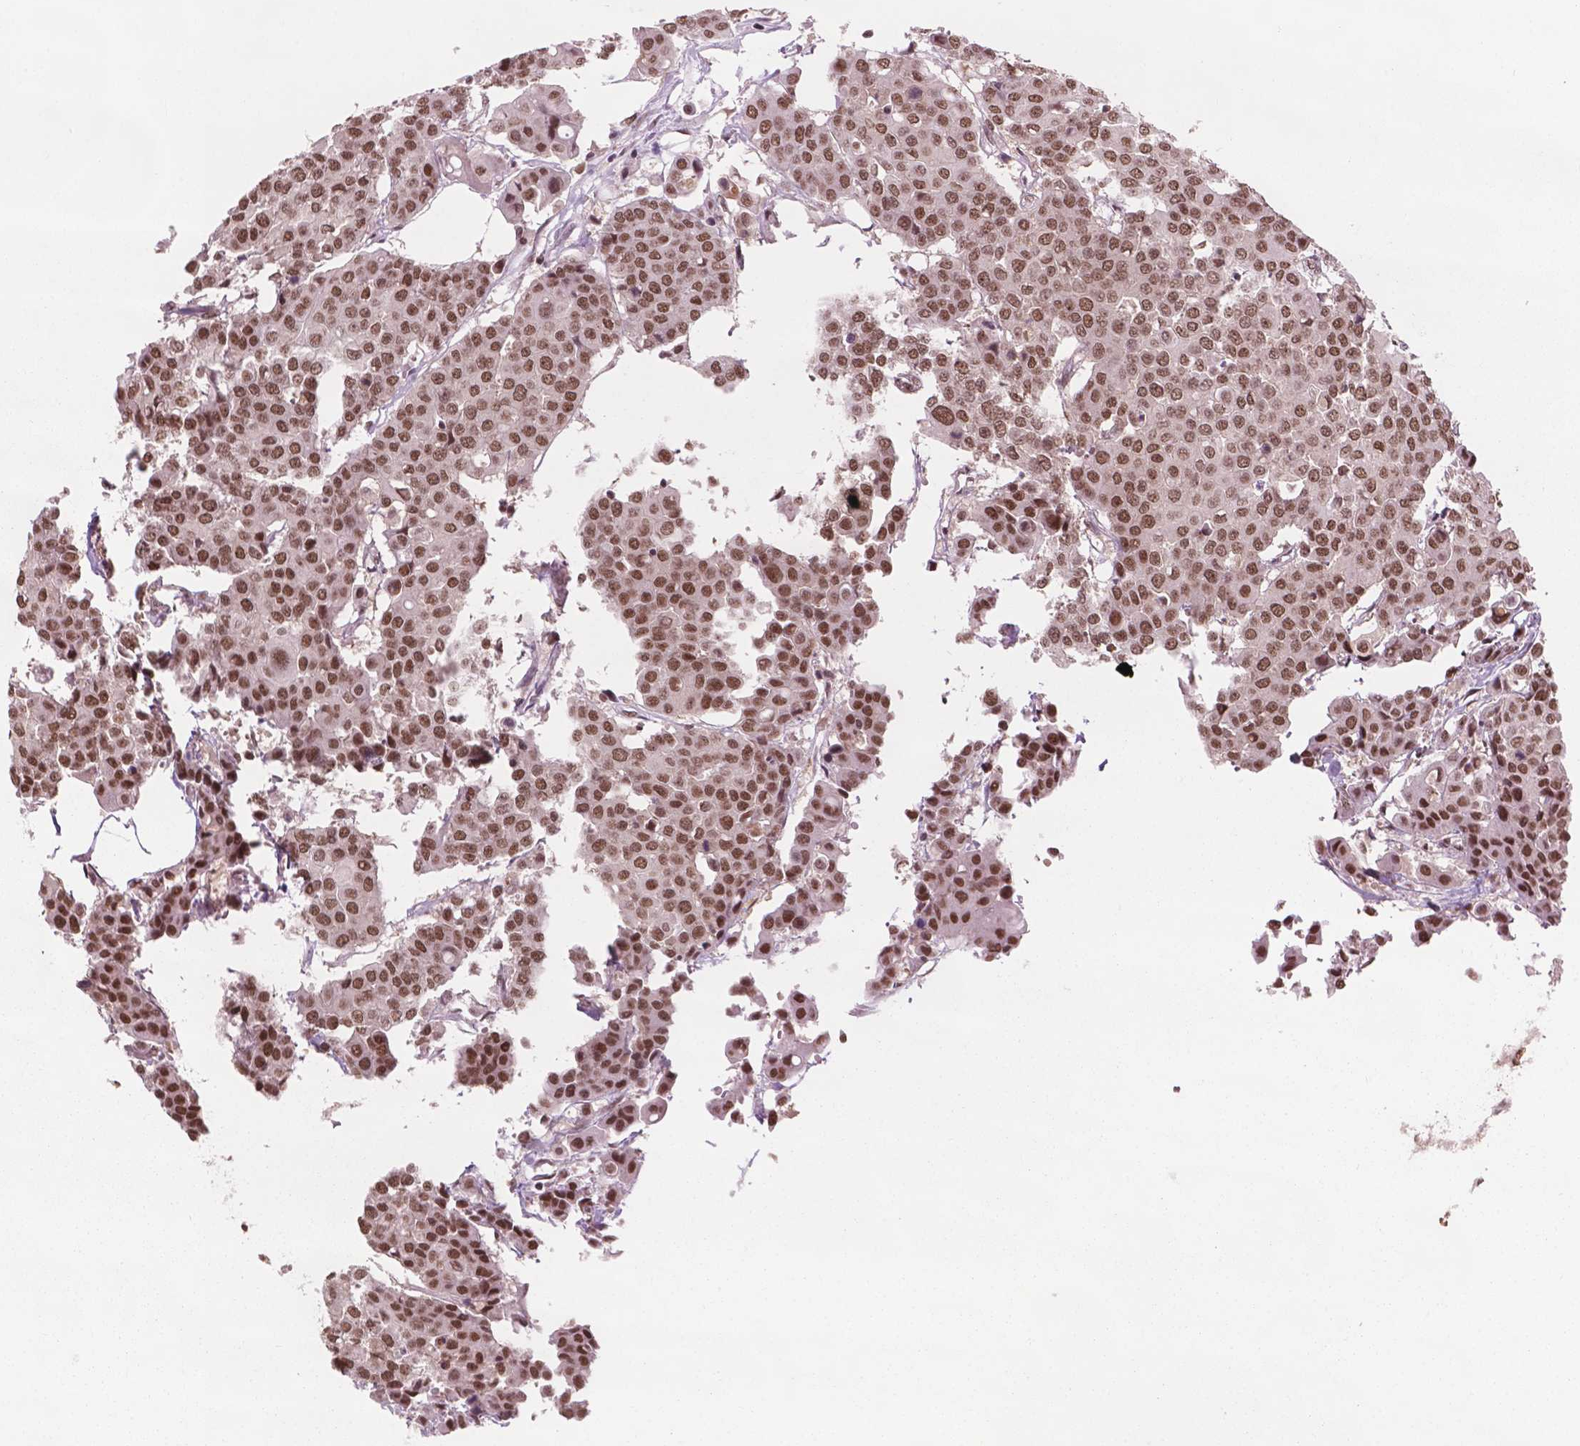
{"staining": {"intensity": "strong", "quantity": ">75%", "location": "nuclear"}, "tissue": "carcinoid", "cell_type": "Tumor cells", "image_type": "cancer", "snomed": [{"axis": "morphology", "description": "Carcinoid, malignant, NOS"}, {"axis": "topography", "description": "Colon"}], "caption": "A high-resolution image shows IHC staining of malignant carcinoid, which shows strong nuclear positivity in about >75% of tumor cells.", "gene": "POLR2E", "patient": {"sex": "male", "age": 81}}